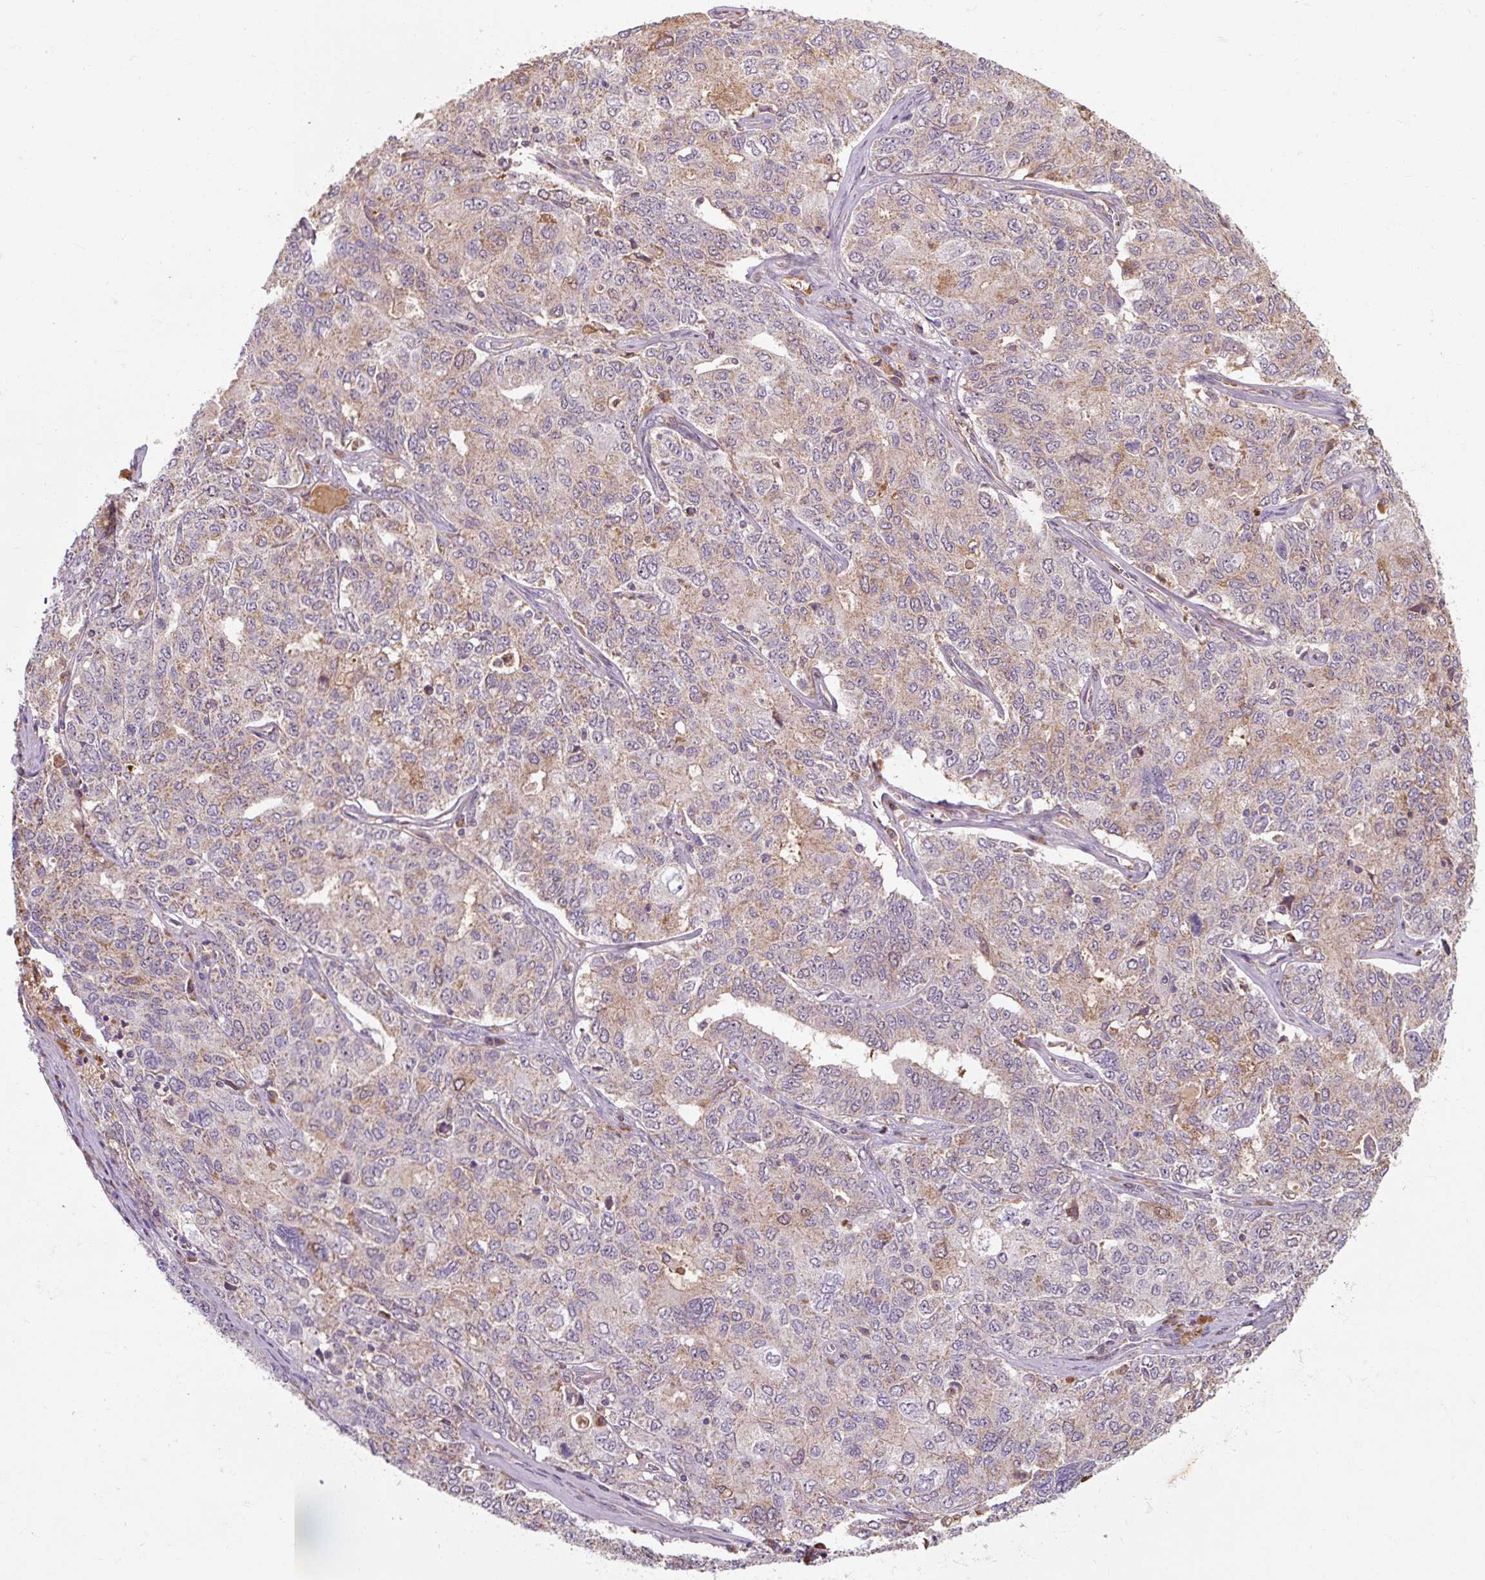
{"staining": {"intensity": "weak", "quantity": "<25%", "location": "cytoplasmic/membranous"}, "tissue": "ovarian cancer", "cell_type": "Tumor cells", "image_type": "cancer", "snomed": [{"axis": "morphology", "description": "Carcinoma, endometroid"}, {"axis": "topography", "description": "Ovary"}], "caption": "Tumor cells show no significant protein expression in ovarian cancer.", "gene": "TSEN54", "patient": {"sex": "female", "age": 62}}